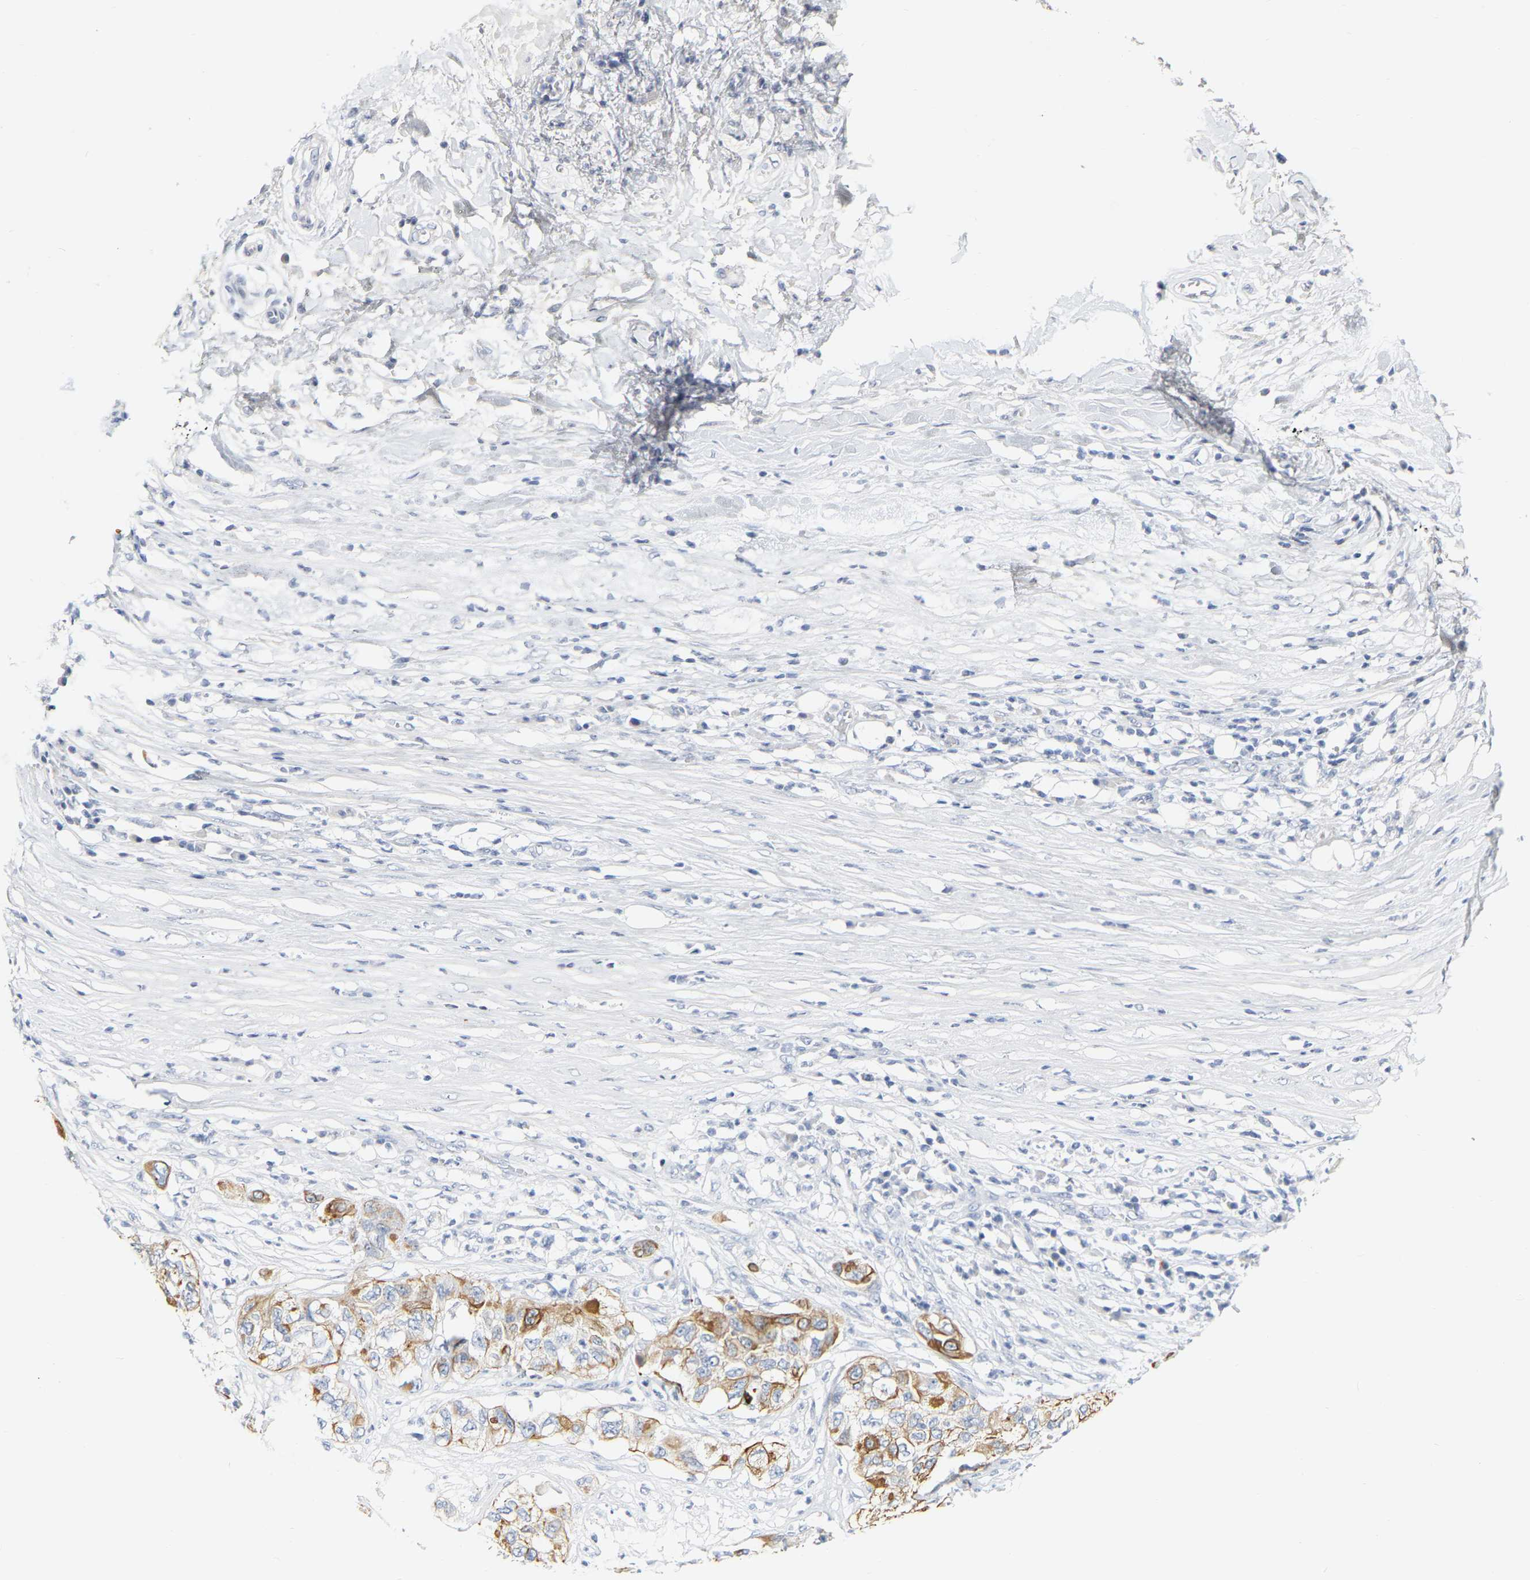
{"staining": {"intensity": "moderate", "quantity": ">75%", "location": "cytoplasmic/membranous"}, "tissue": "pancreatic cancer", "cell_type": "Tumor cells", "image_type": "cancer", "snomed": [{"axis": "morphology", "description": "Adenocarcinoma, NOS"}, {"axis": "topography", "description": "Pancreas"}], "caption": "DAB (3,3'-diaminobenzidine) immunohistochemical staining of pancreatic cancer exhibits moderate cytoplasmic/membranous protein expression in approximately >75% of tumor cells. The staining is performed using DAB (3,3'-diaminobenzidine) brown chromogen to label protein expression. The nuclei are counter-stained blue using hematoxylin.", "gene": "KRT76", "patient": {"sex": "female", "age": 78}}